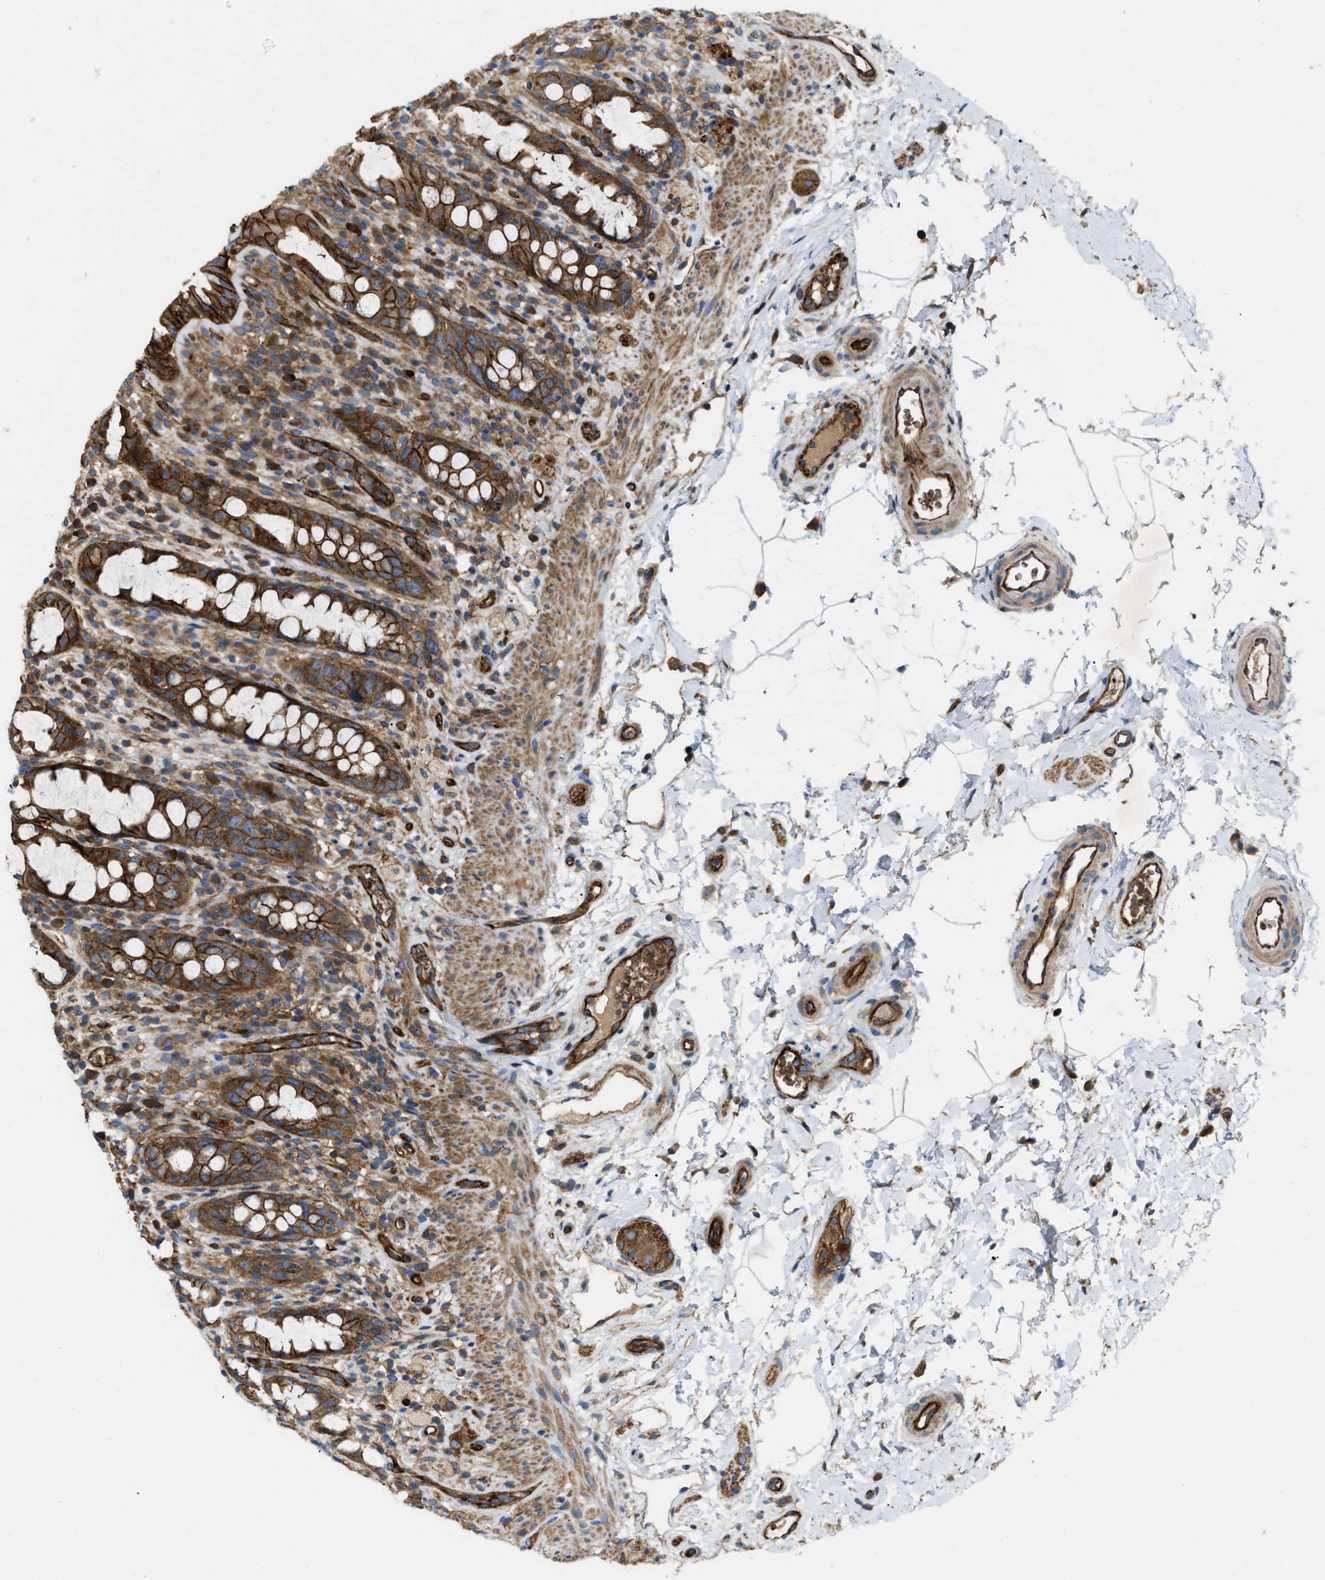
{"staining": {"intensity": "strong", "quantity": ">75%", "location": "cytoplasmic/membranous"}, "tissue": "rectum", "cell_type": "Glandular cells", "image_type": "normal", "snomed": [{"axis": "morphology", "description": "Normal tissue, NOS"}, {"axis": "topography", "description": "Rectum"}], "caption": "This histopathology image displays immunohistochemistry staining of normal rectum, with high strong cytoplasmic/membranous positivity in about >75% of glandular cells.", "gene": "ERC1", "patient": {"sex": "male", "age": 44}}